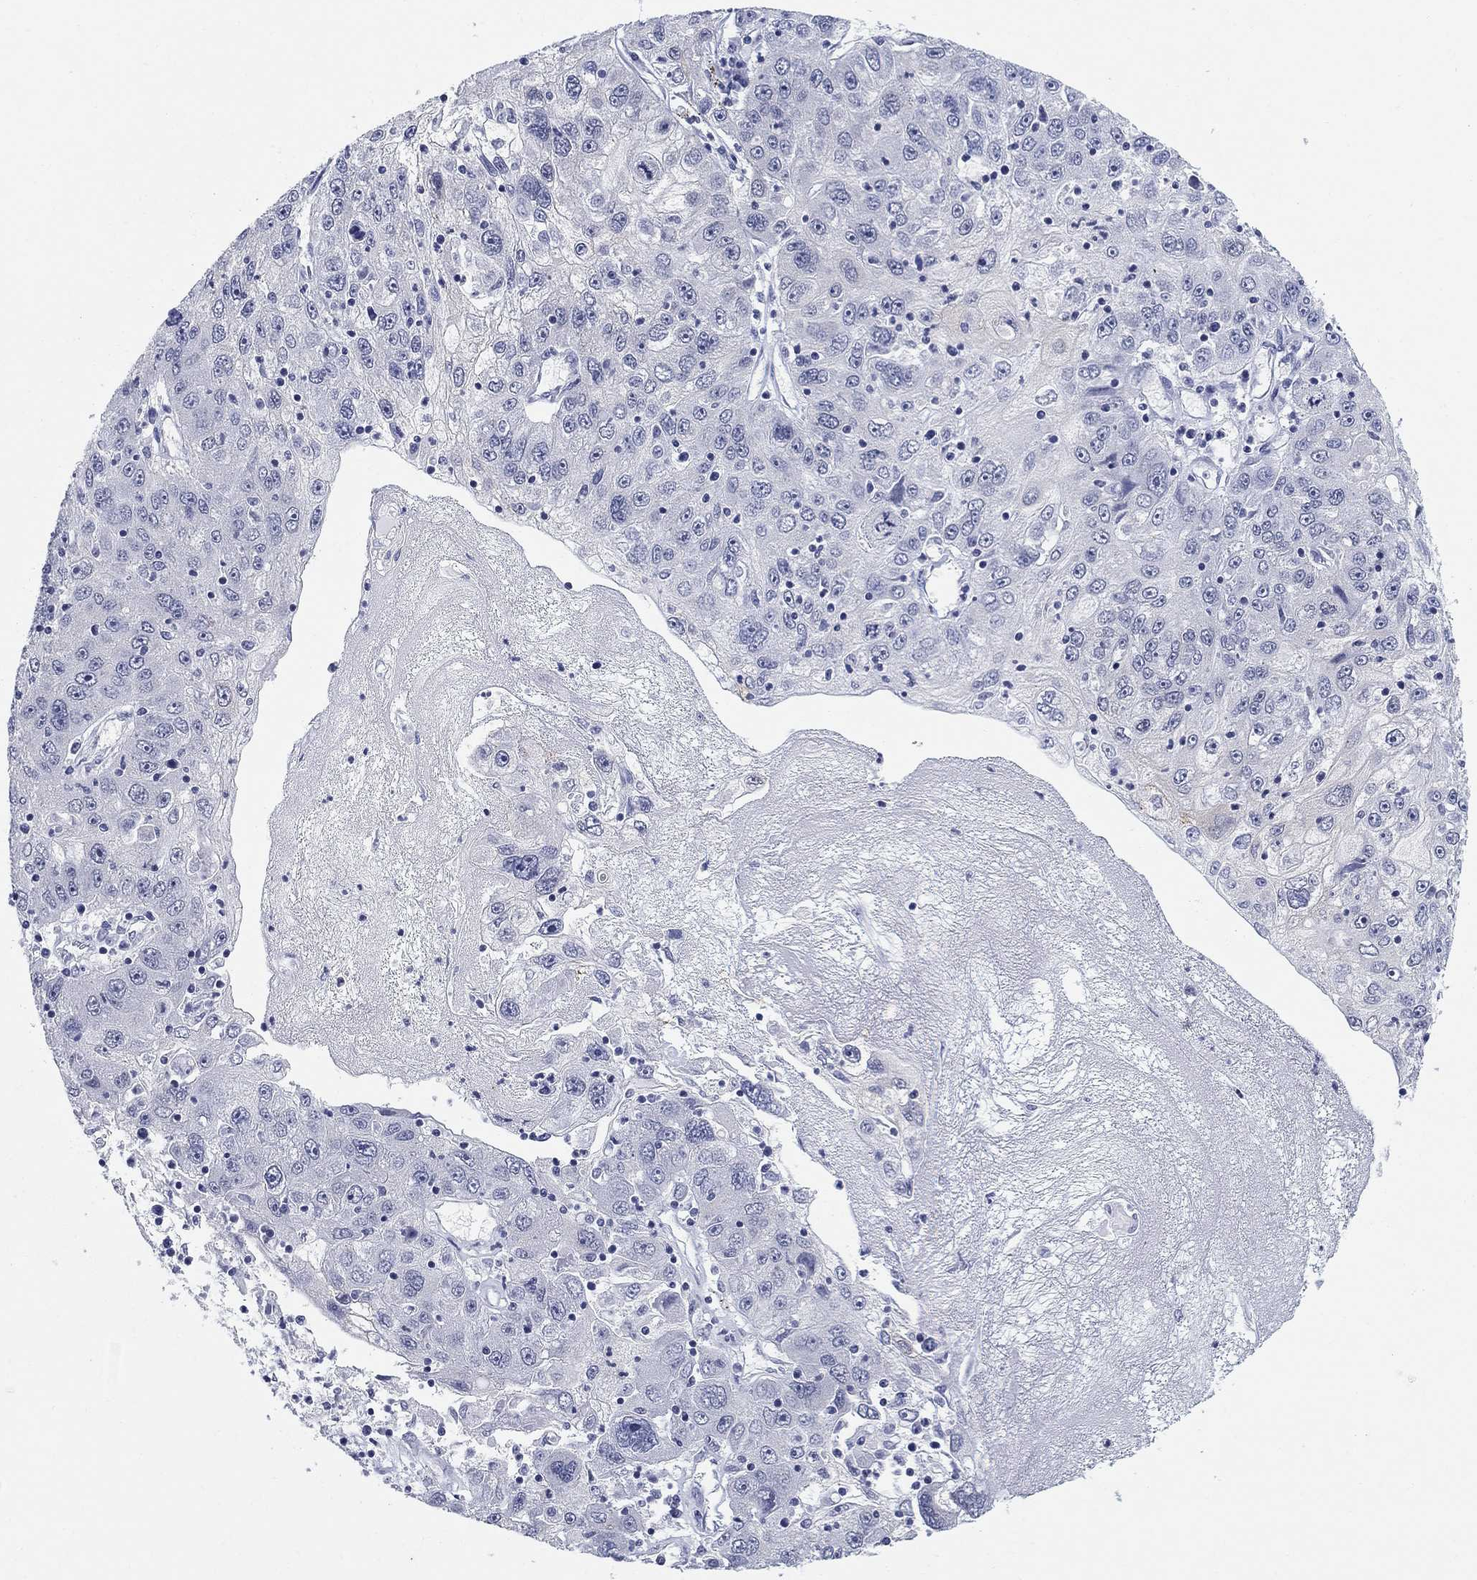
{"staining": {"intensity": "negative", "quantity": "none", "location": "none"}, "tissue": "stomach cancer", "cell_type": "Tumor cells", "image_type": "cancer", "snomed": [{"axis": "morphology", "description": "Adenocarcinoma, NOS"}, {"axis": "topography", "description": "Stomach"}], "caption": "The histopathology image exhibits no staining of tumor cells in stomach adenocarcinoma. (DAB (3,3'-diaminobenzidine) immunohistochemistry (IHC), high magnification).", "gene": "CLUL1", "patient": {"sex": "male", "age": 56}}